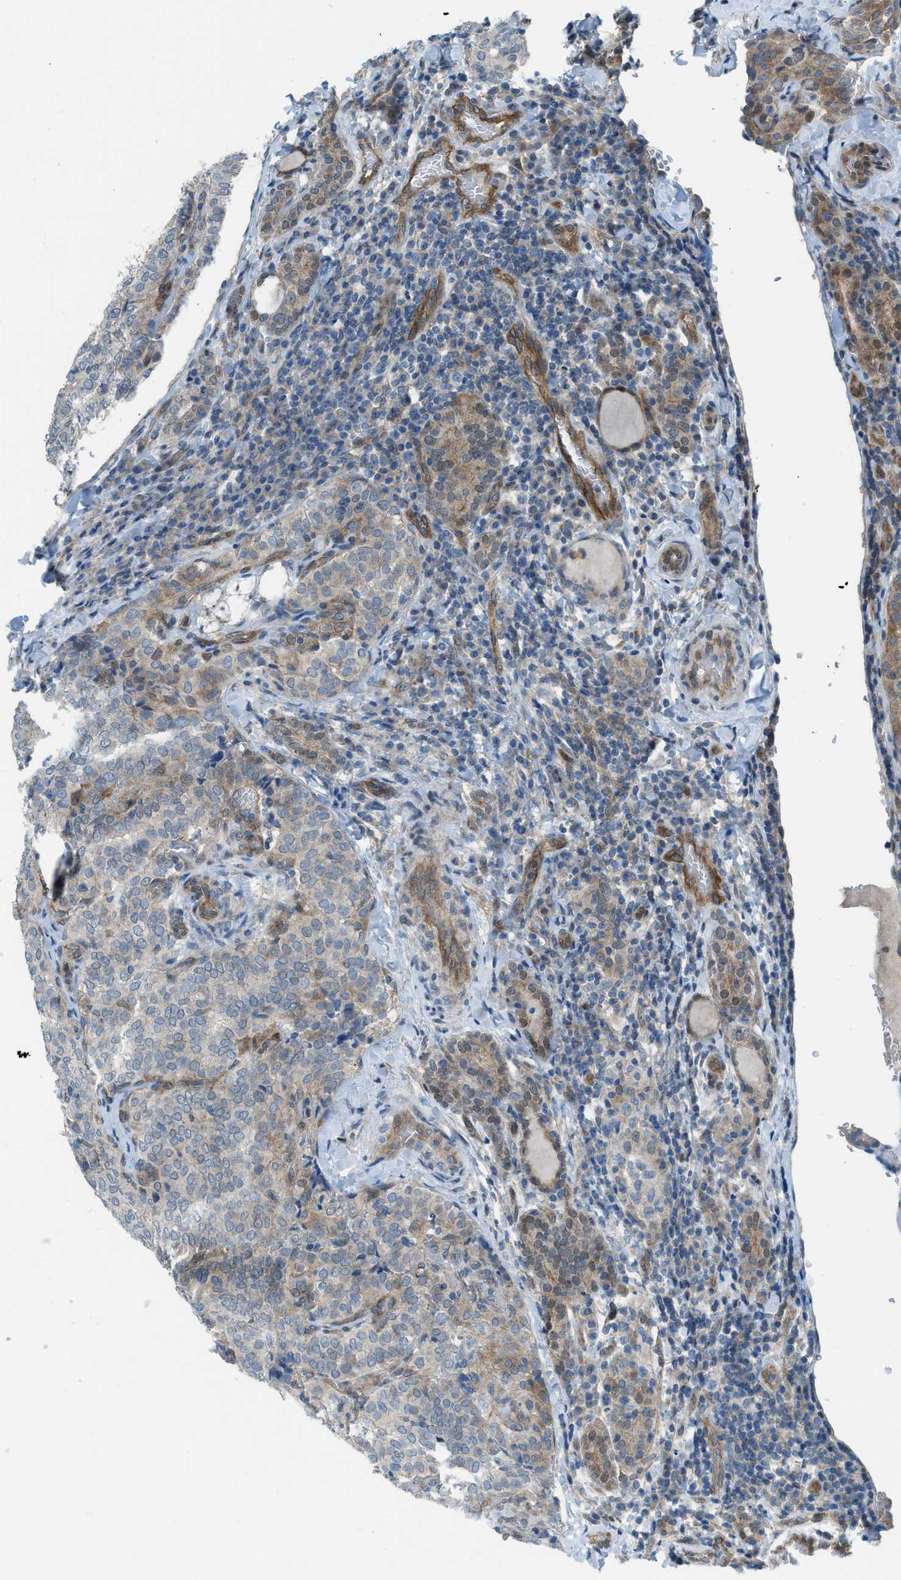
{"staining": {"intensity": "weak", "quantity": "25%-75%", "location": "cytoplasmic/membranous"}, "tissue": "thyroid cancer", "cell_type": "Tumor cells", "image_type": "cancer", "snomed": [{"axis": "morphology", "description": "Normal tissue, NOS"}, {"axis": "morphology", "description": "Papillary adenocarcinoma, NOS"}, {"axis": "topography", "description": "Thyroid gland"}], "caption": "Immunohistochemistry histopathology image of neoplastic tissue: human thyroid cancer stained using immunohistochemistry (IHC) exhibits low levels of weak protein expression localized specifically in the cytoplasmic/membranous of tumor cells, appearing as a cytoplasmic/membranous brown color.", "gene": "PRKN", "patient": {"sex": "female", "age": 30}}